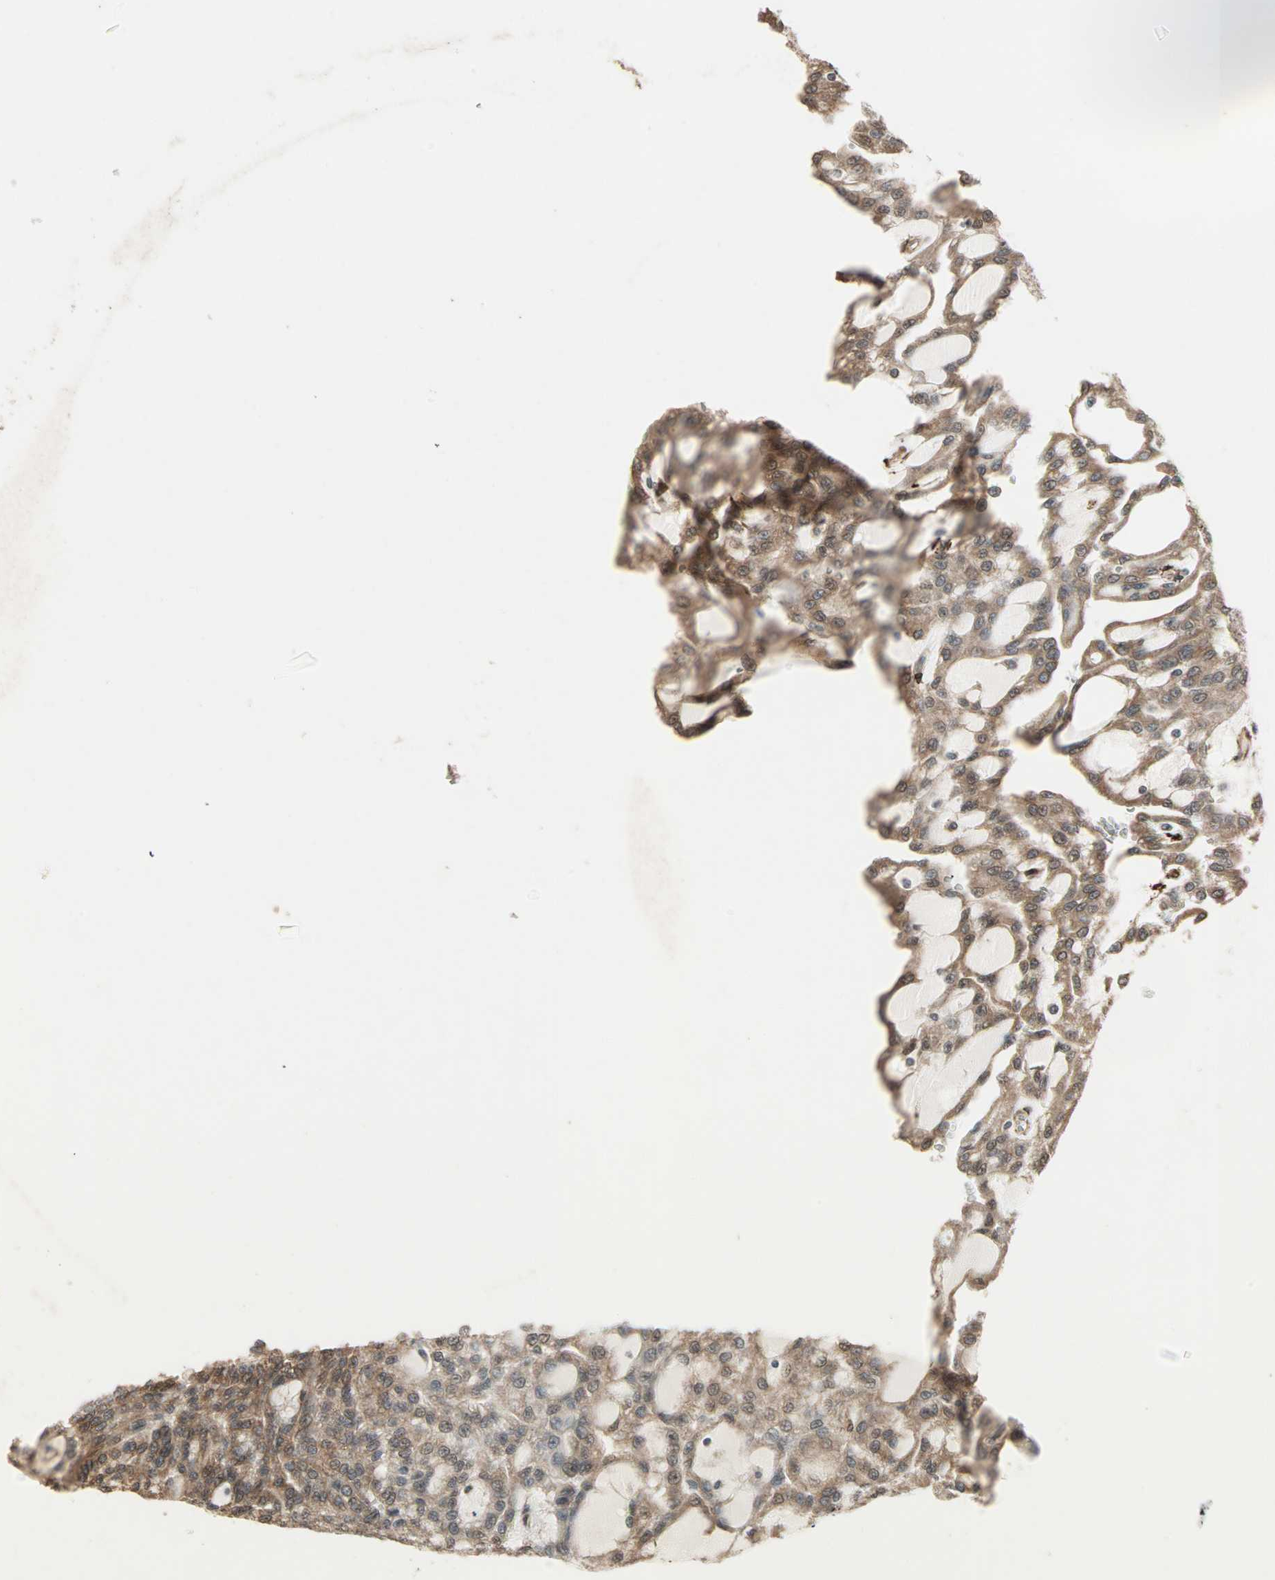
{"staining": {"intensity": "moderate", "quantity": ">75%", "location": "cytoplasmic/membranous"}, "tissue": "renal cancer", "cell_type": "Tumor cells", "image_type": "cancer", "snomed": [{"axis": "morphology", "description": "Adenocarcinoma, NOS"}, {"axis": "topography", "description": "Kidney"}], "caption": "High-power microscopy captured an IHC micrograph of renal adenocarcinoma, revealing moderate cytoplasmic/membranous positivity in approximately >75% of tumor cells.", "gene": "TRPV4", "patient": {"sex": "male", "age": 63}}